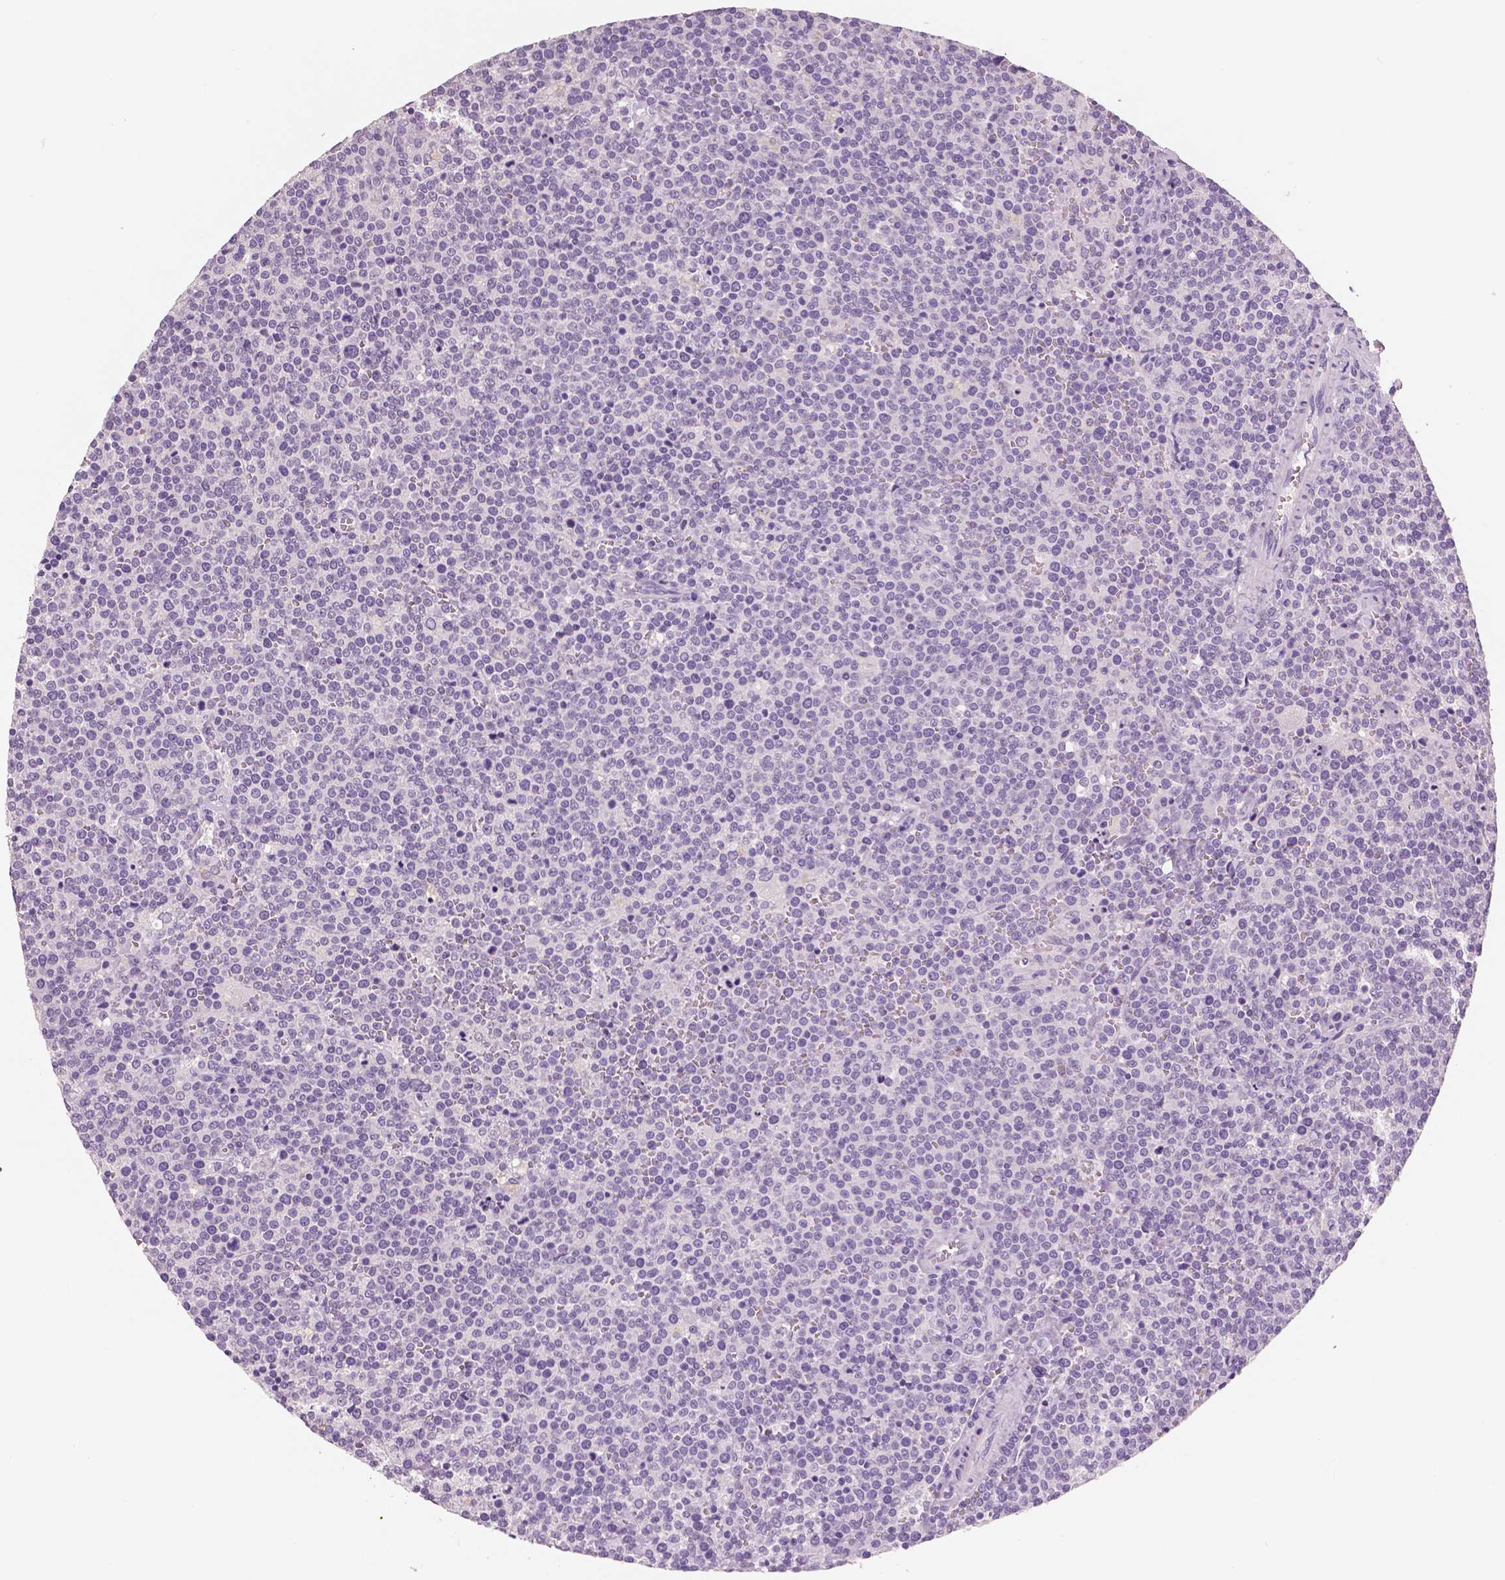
{"staining": {"intensity": "negative", "quantity": "none", "location": "none"}, "tissue": "lymphoma", "cell_type": "Tumor cells", "image_type": "cancer", "snomed": [{"axis": "morphology", "description": "Malignant lymphoma, non-Hodgkin's type, High grade"}, {"axis": "topography", "description": "Lymph node"}], "caption": "An immunohistochemistry image of high-grade malignant lymphoma, non-Hodgkin's type is shown. There is no staining in tumor cells of high-grade malignant lymphoma, non-Hodgkin's type.", "gene": "NECAB2", "patient": {"sex": "male", "age": 61}}